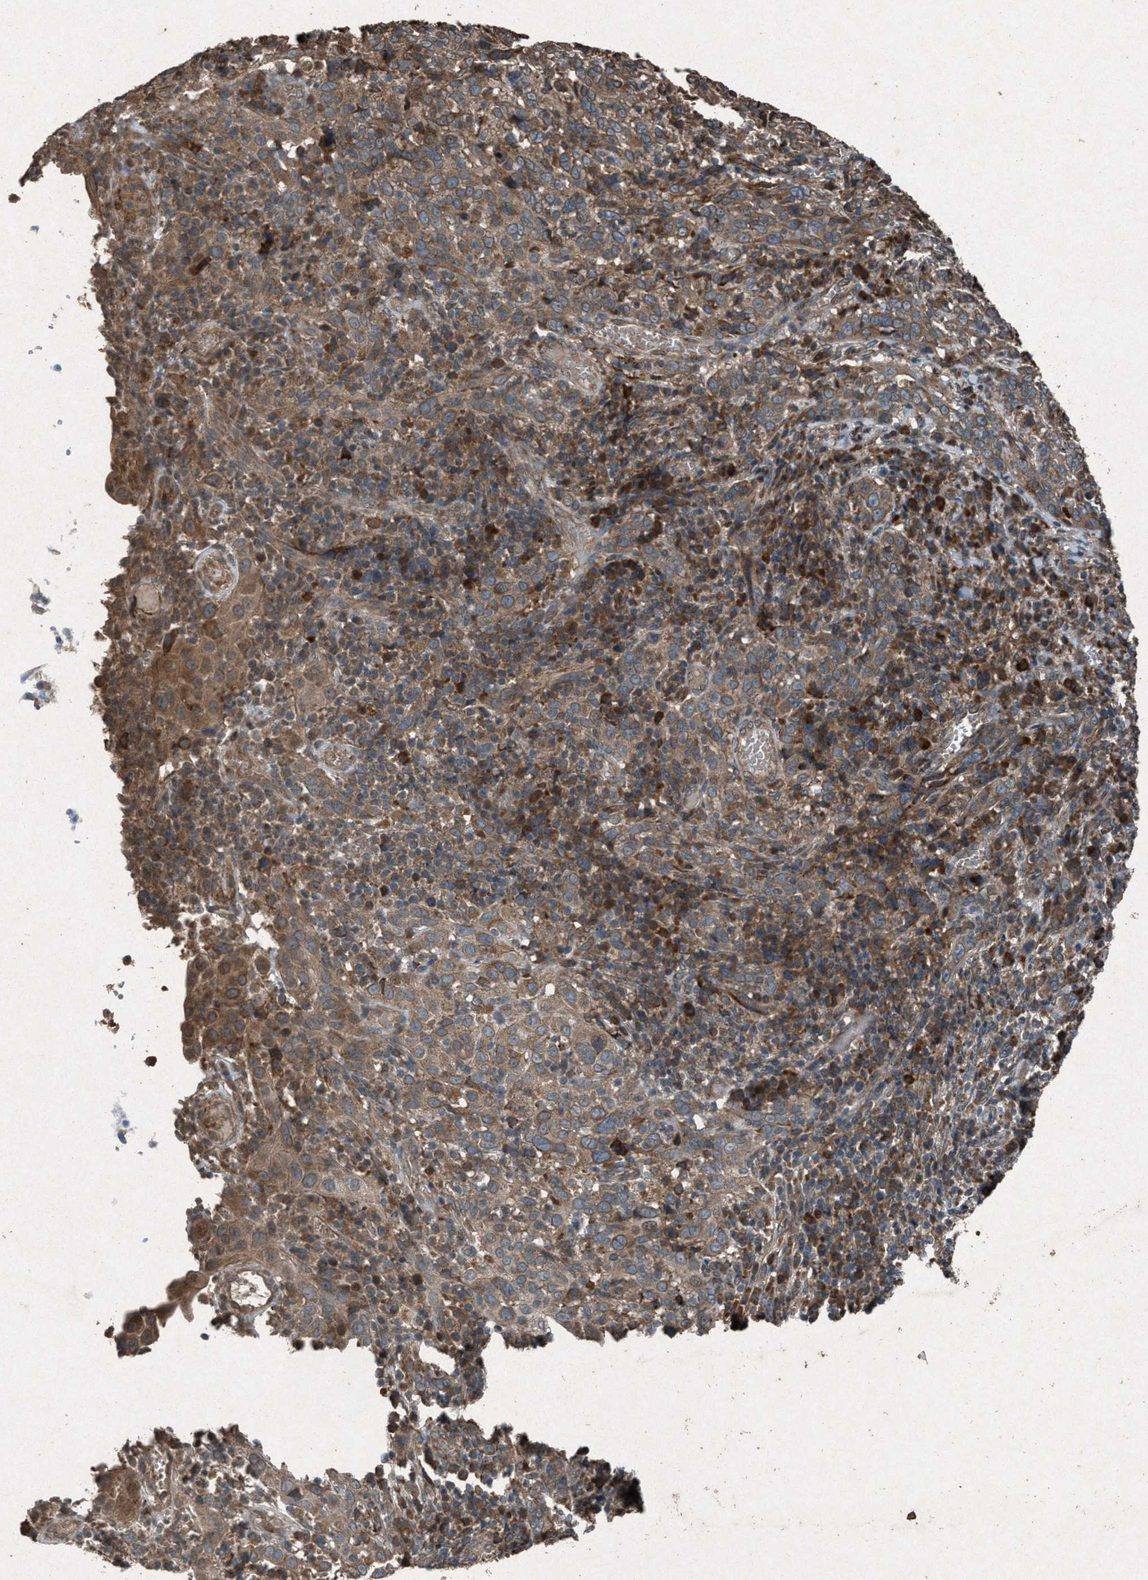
{"staining": {"intensity": "moderate", "quantity": ">75%", "location": "cytoplasmic/membranous"}, "tissue": "cervical cancer", "cell_type": "Tumor cells", "image_type": "cancer", "snomed": [{"axis": "morphology", "description": "Squamous cell carcinoma, NOS"}, {"axis": "topography", "description": "Cervix"}], "caption": "Protein analysis of cervical squamous cell carcinoma tissue demonstrates moderate cytoplasmic/membranous expression in about >75% of tumor cells. (DAB (3,3'-diaminobenzidine) IHC with brightfield microscopy, high magnification).", "gene": "CALR", "patient": {"sex": "female", "age": 46}}